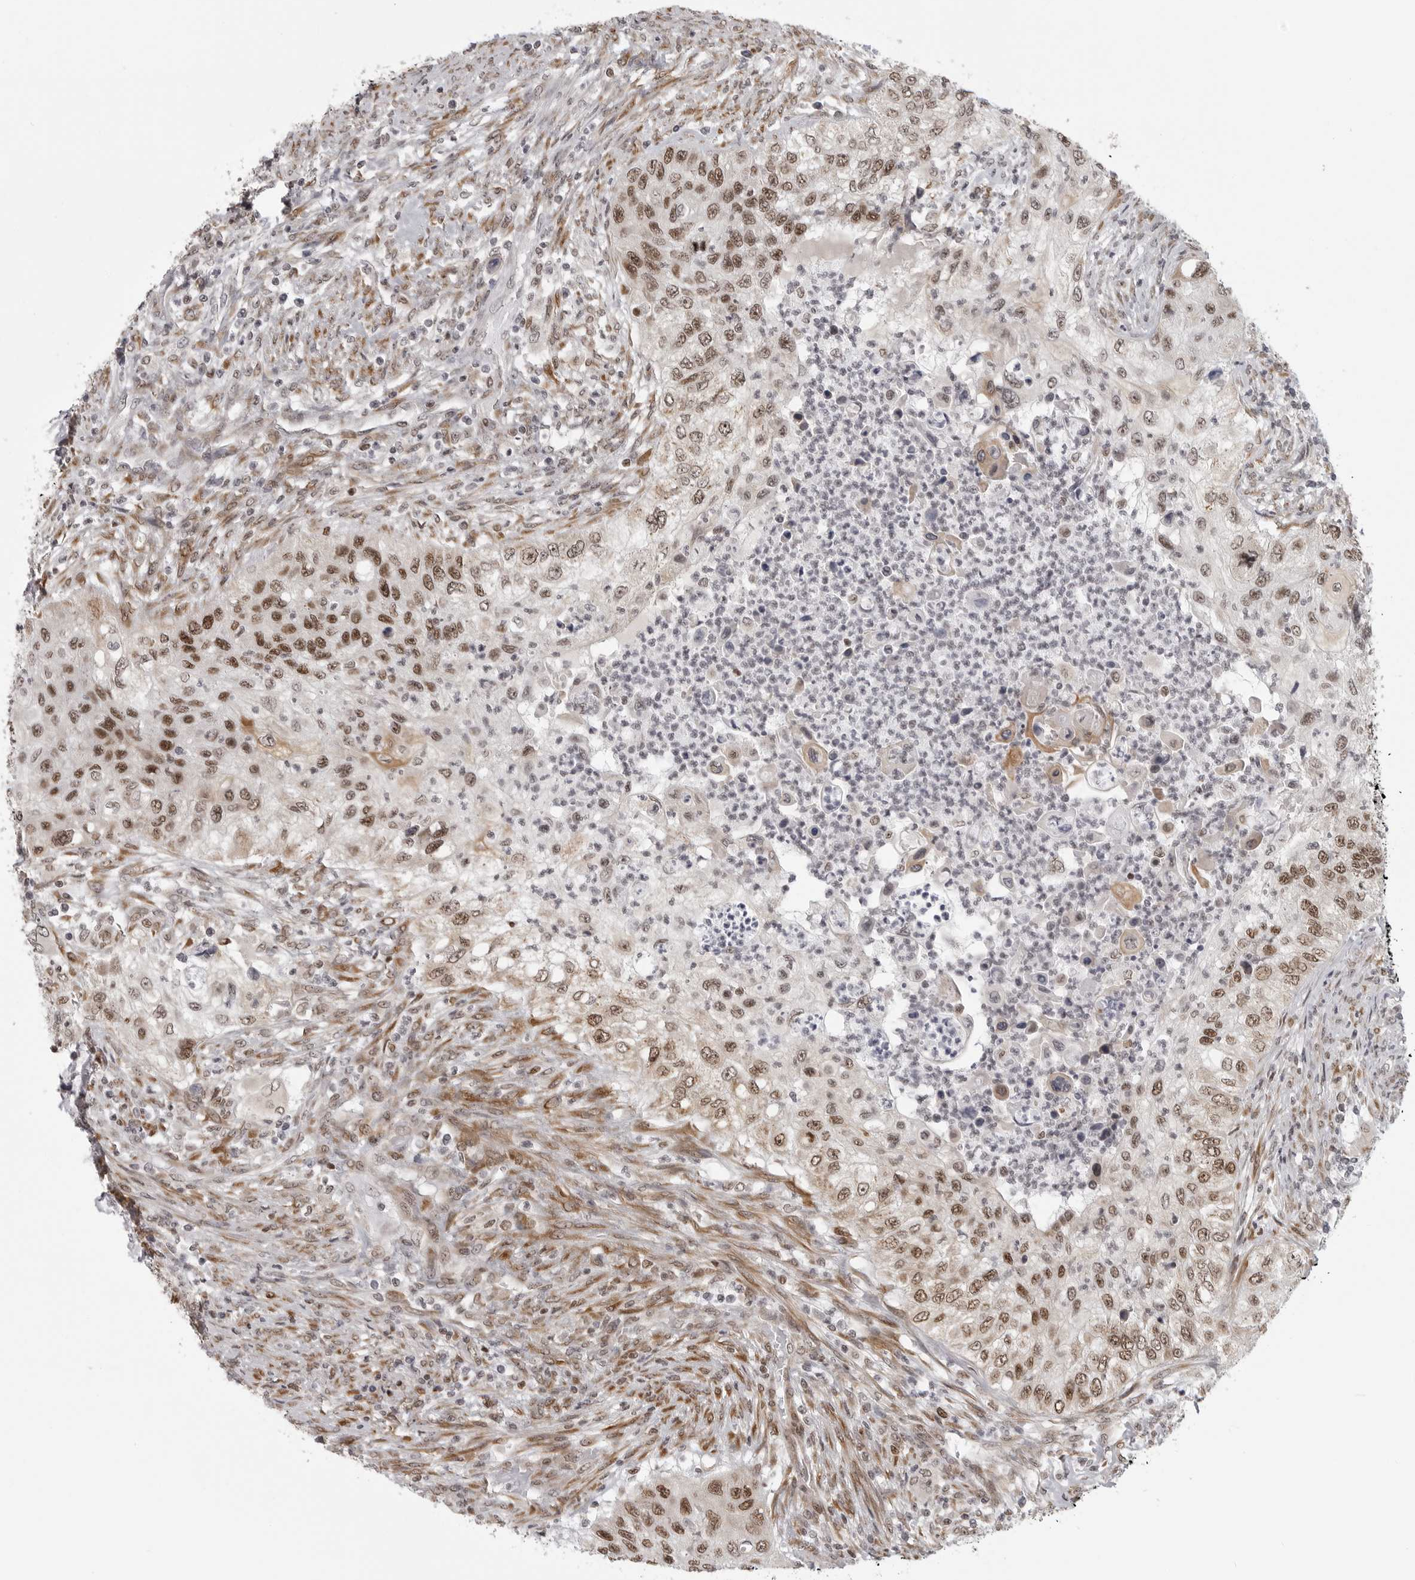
{"staining": {"intensity": "moderate", "quantity": ">75%", "location": "nuclear"}, "tissue": "urothelial cancer", "cell_type": "Tumor cells", "image_type": "cancer", "snomed": [{"axis": "morphology", "description": "Urothelial carcinoma, High grade"}, {"axis": "topography", "description": "Urinary bladder"}], "caption": "Urothelial cancer stained with DAB immunohistochemistry (IHC) demonstrates medium levels of moderate nuclear staining in approximately >75% of tumor cells.", "gene": "PRDM10", "patient": {"sex": "female", "age": 60}}